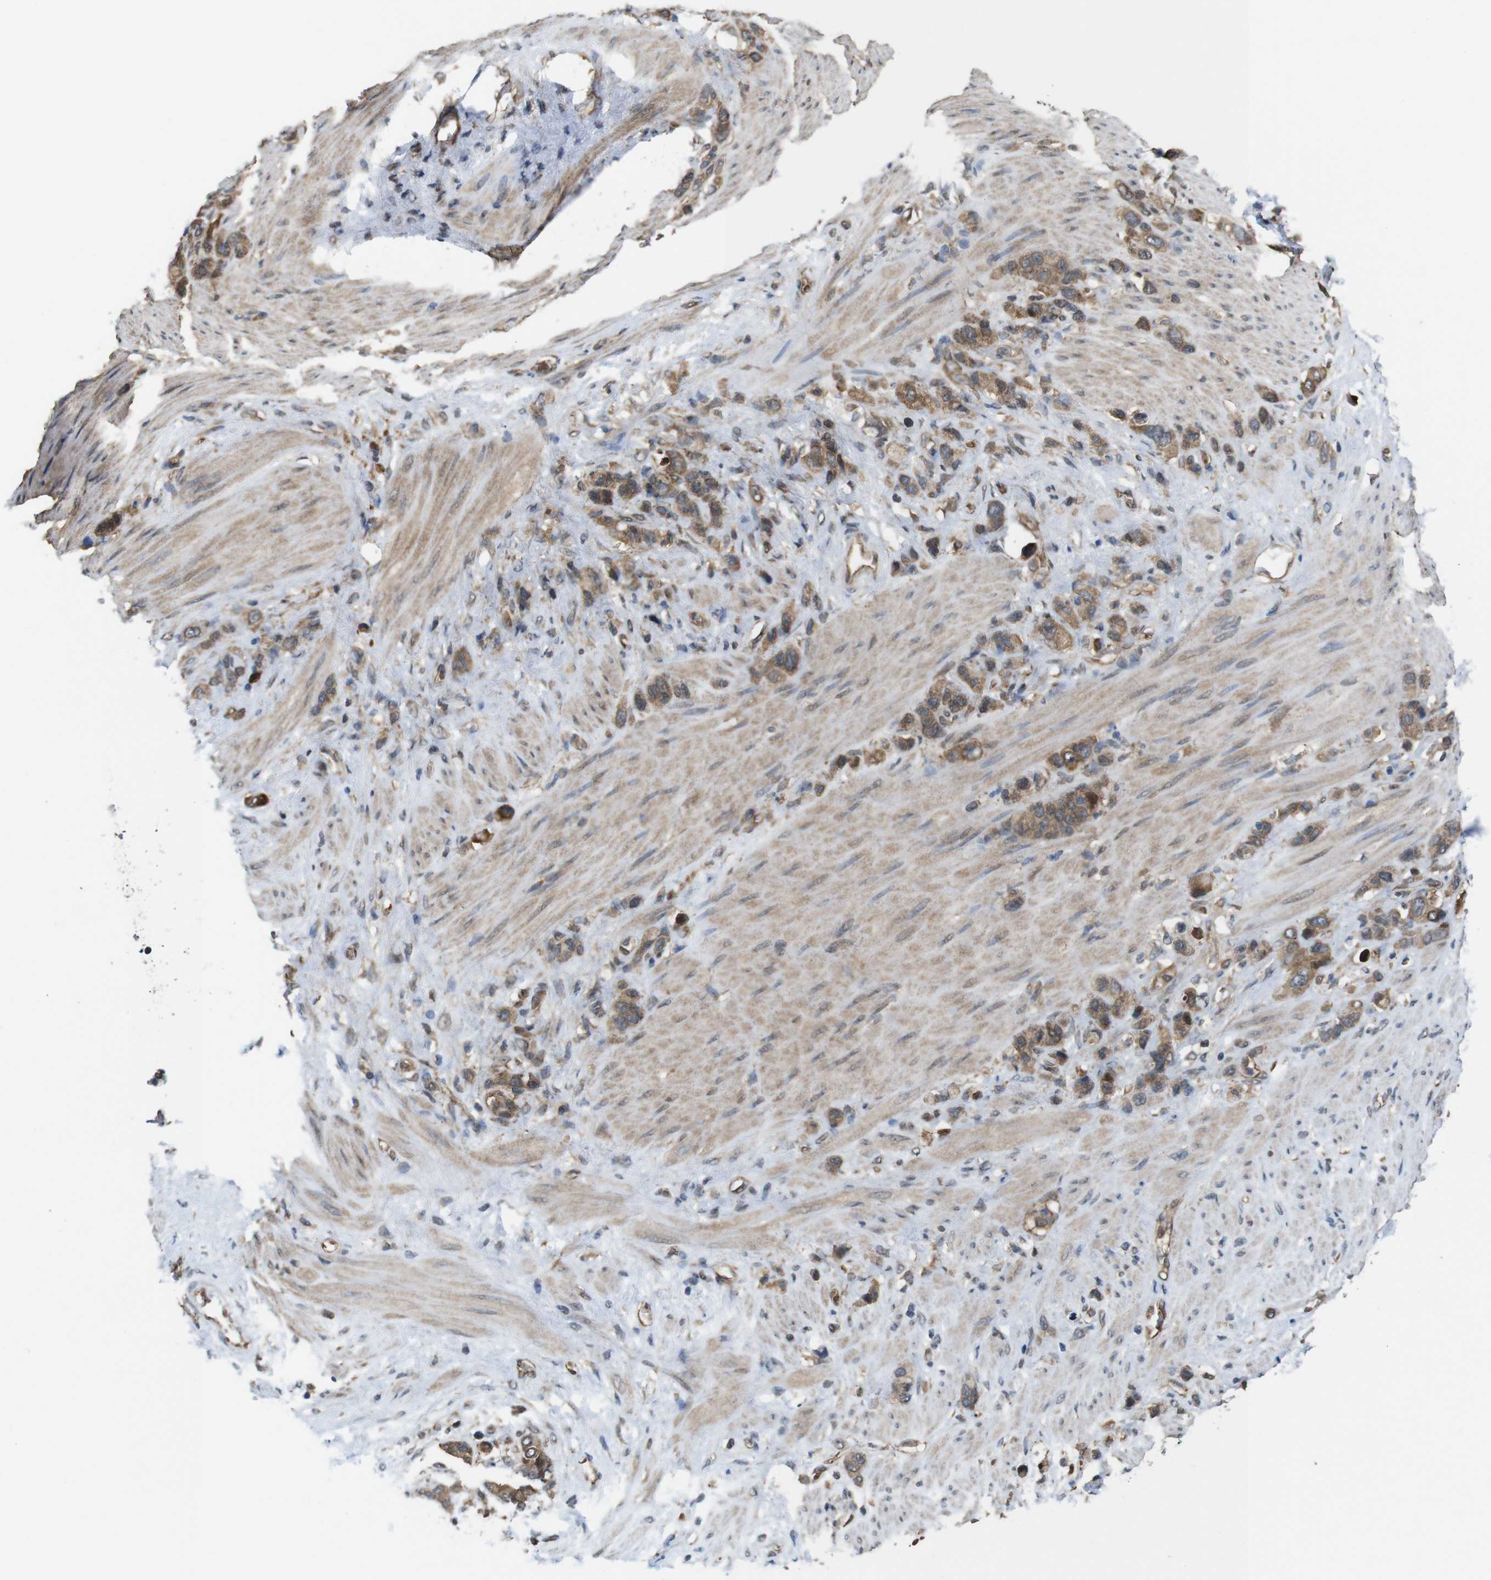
{"staining": {"intensity": "moderate", "quantity": ">75%", "location": "cytoplasmic/membranous"}, "tissue": "stomach cancer", "cell_type": "Tumor cells", "image_type": "cancer", "snomed": [{"axis": "morphology", "description": "Adenocarcinoma, NOS"}, {"axis": "morphology", "description": "Adenocarcinoma, High grade"}, {"axis": "topography", "description": "Stomach, upper"}, {"axis": "topography", "description": "Stomach, lower"}], "caption": "Brown immunohistochemical staining in stomach adenocarcinoma reveals moderate cytoplasmic/membranous expression in approximately >75% of tumor cells.", "gene": "YWHAG", "patient": {"sex": "female", "age": 65}}